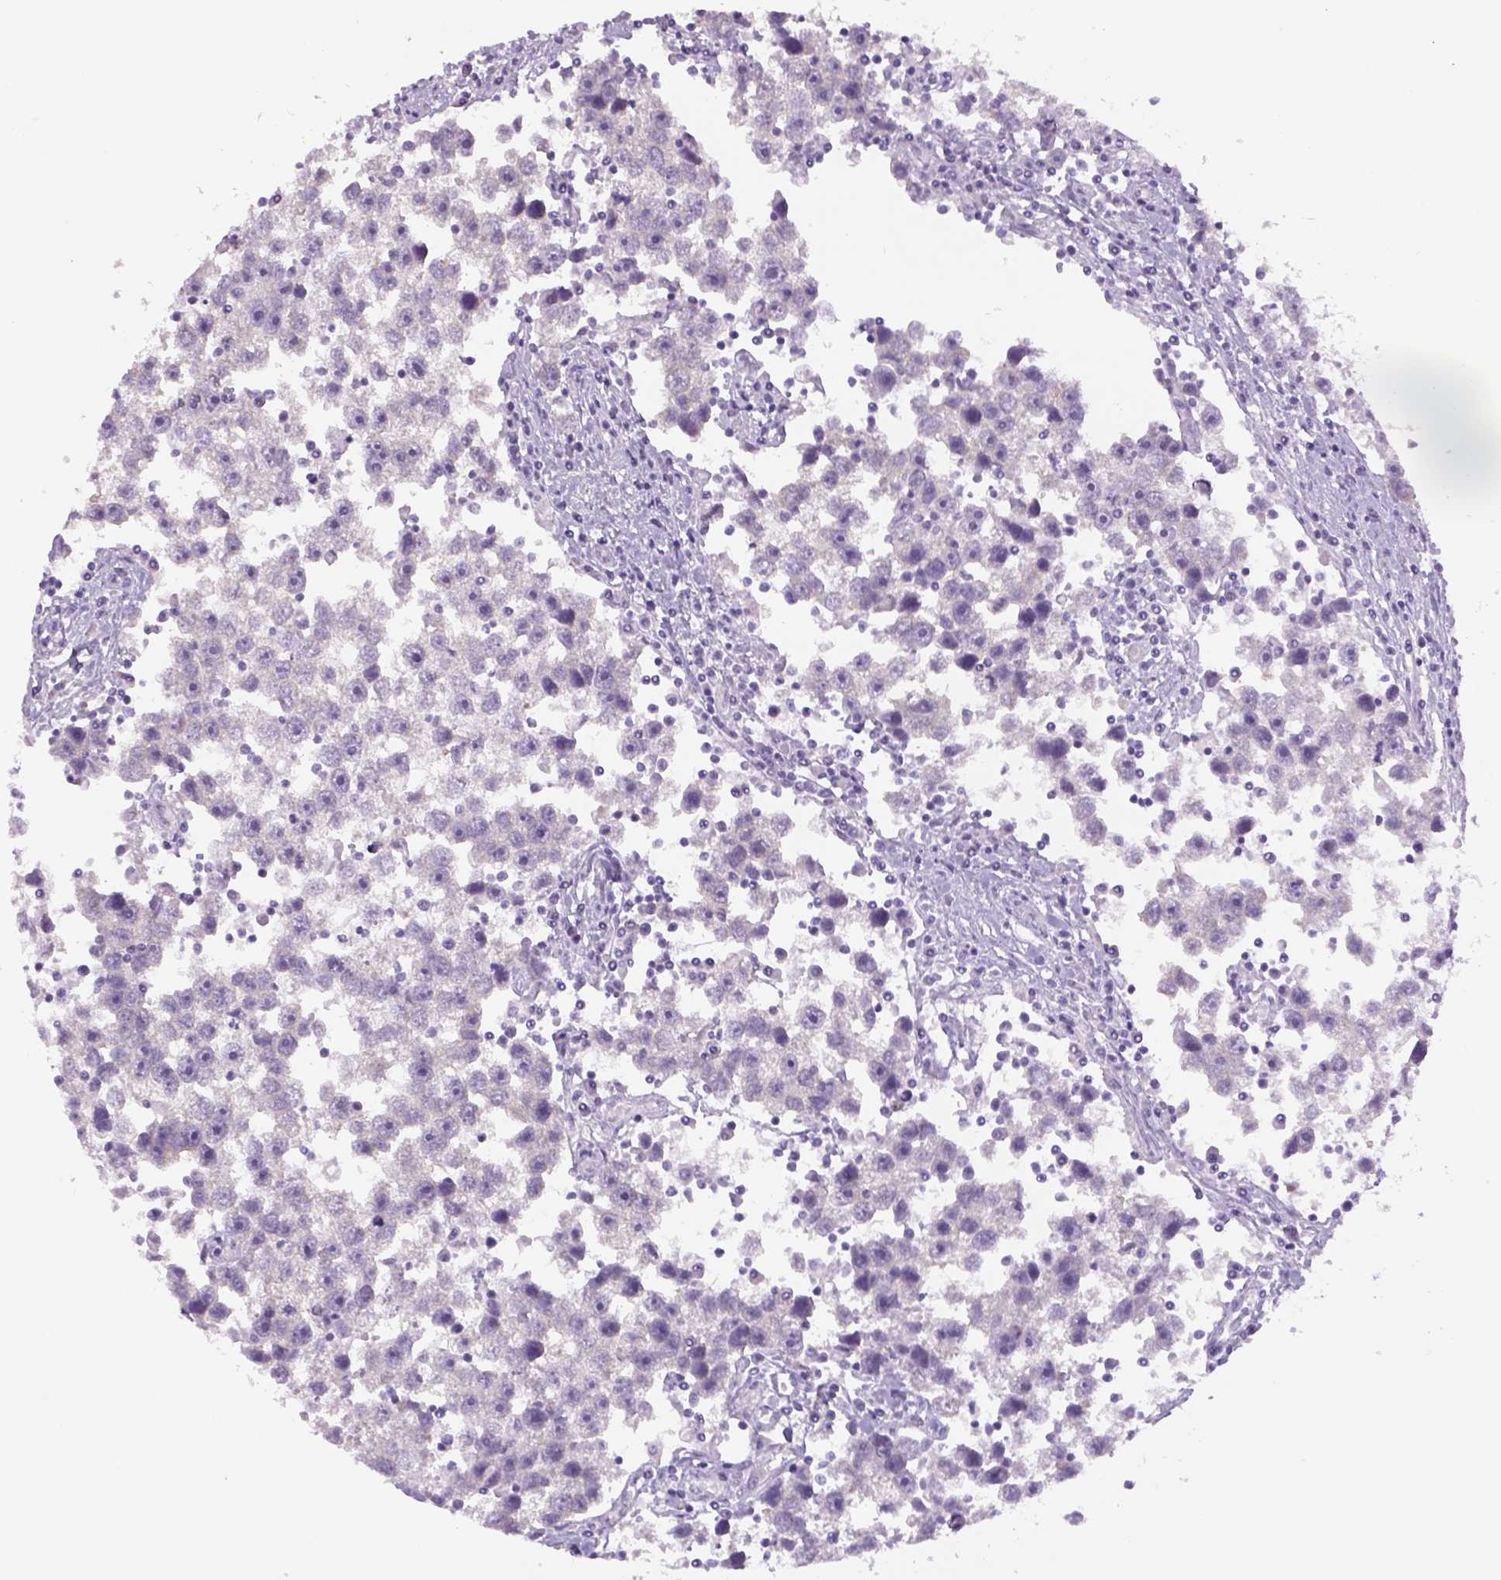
{"staining": {"intensity": "negative", "quantity": "none", "location": "none"}, "tissue": "testis cancer", "cell_type": "Tumor cells", "image_type": "cancer", "snomed": [{"axis": "morphology", "description": "Seminoma, NOS"}, {"axis": "topography", "description": "Testis"}], "caption": "Tumor cells are negative for protein expression in human testis cancer (seminoma).", "gene": "DBH", "patient": {"sex": "male", "age": 30}}